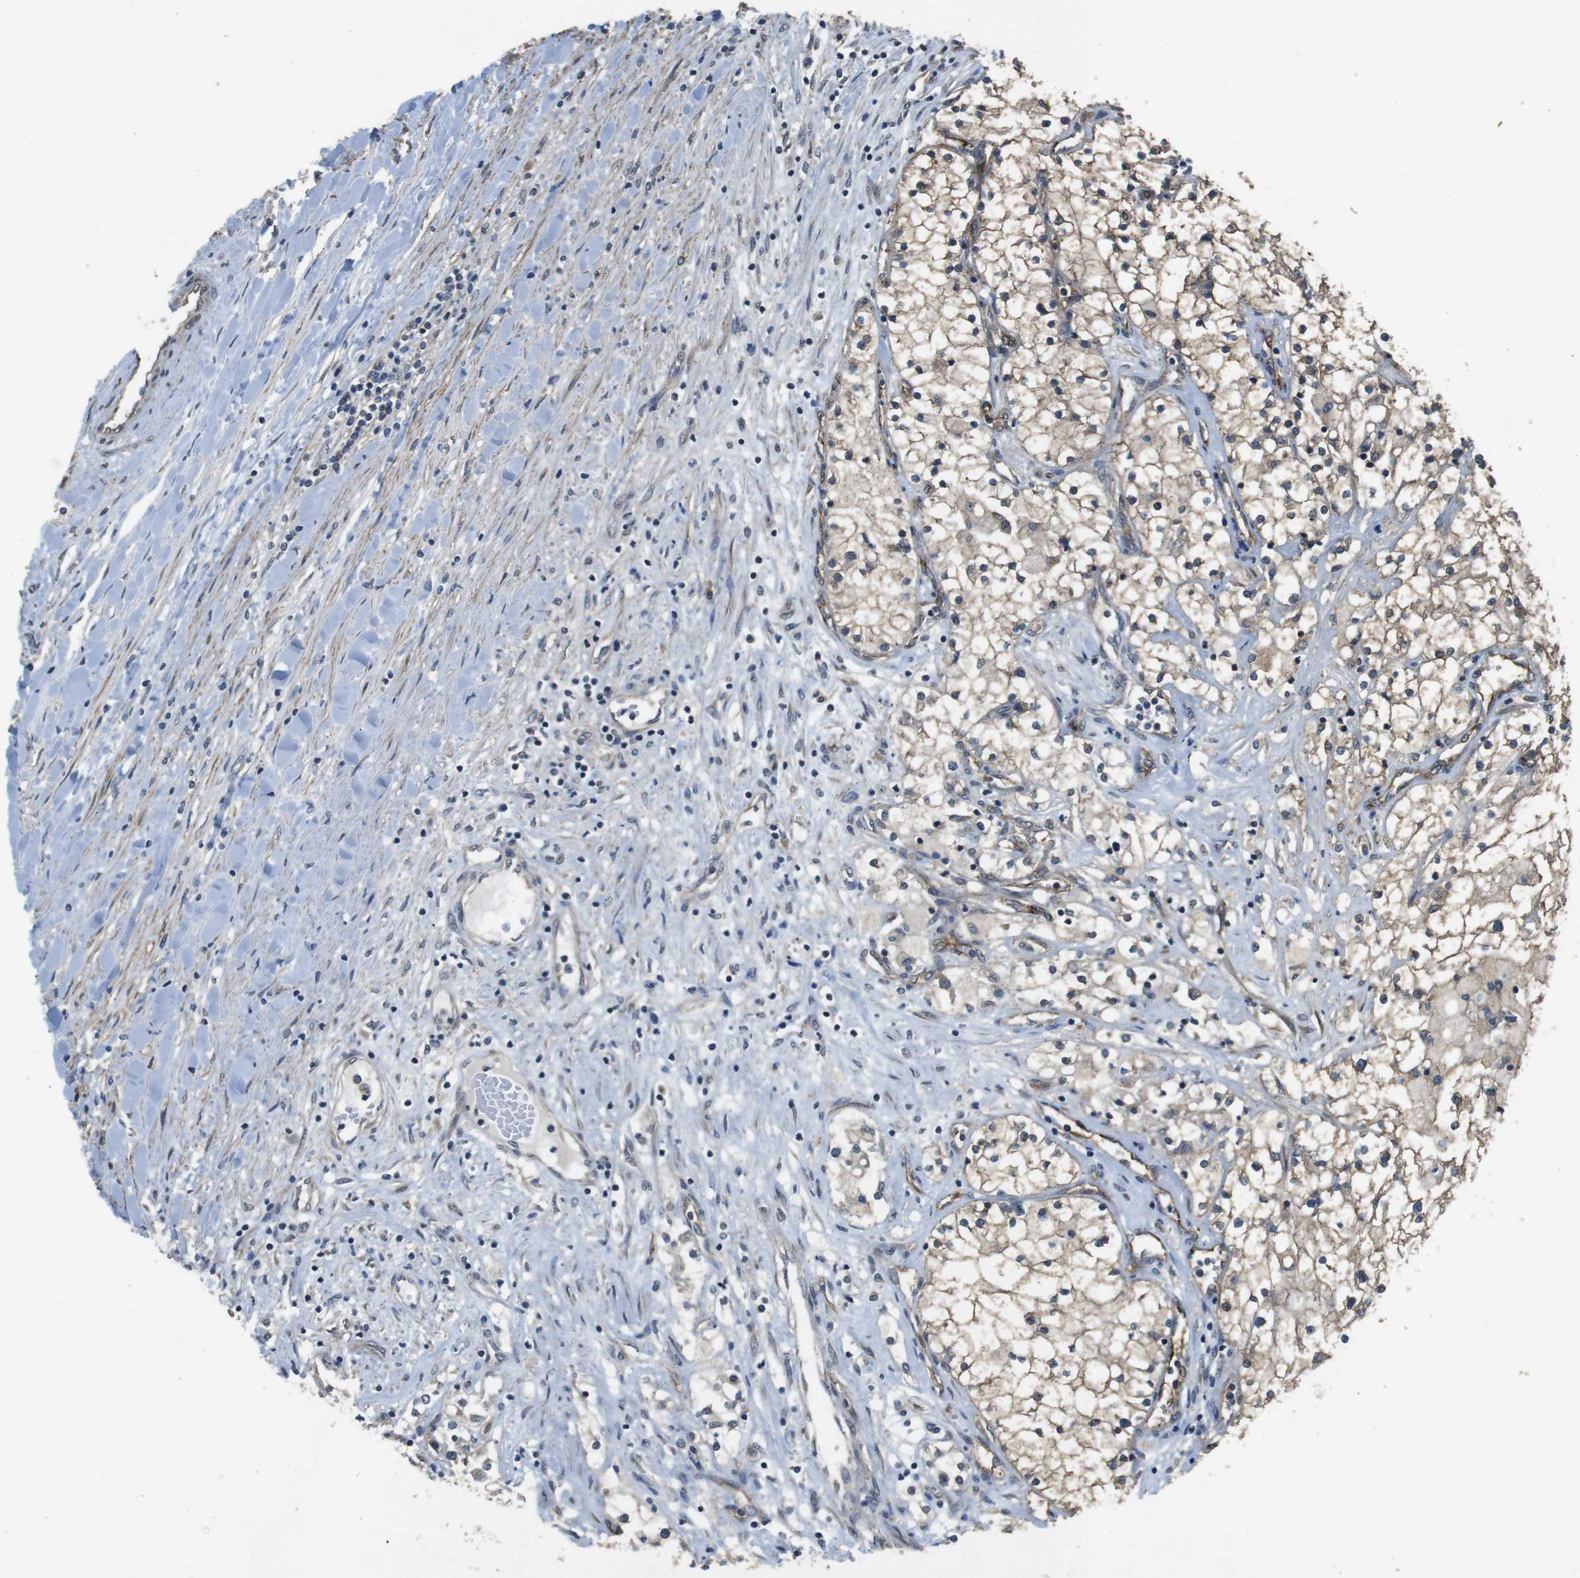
{"staining": {"intensity": "negative", "quantity": "none", "location": "none"}, "tissue": "renal cancer", "cell_type": "Tumor cells", "image_type": "cancer", "snomed": [{"axis": "morphology", "description": "Adenocarcinoma, NOS"}, {"axis": "topography", "description": "Kidney"}], "caption": "Tumor cells are negative for brown protein staining in renal cancer. (Brightfield microscopy of DAB (3,3'-diaminobenzidine) immunohistochemistry (IHC) at high magnification).", "gene": "CLDN7", "patient": {"sex": "male", "age": 68}}